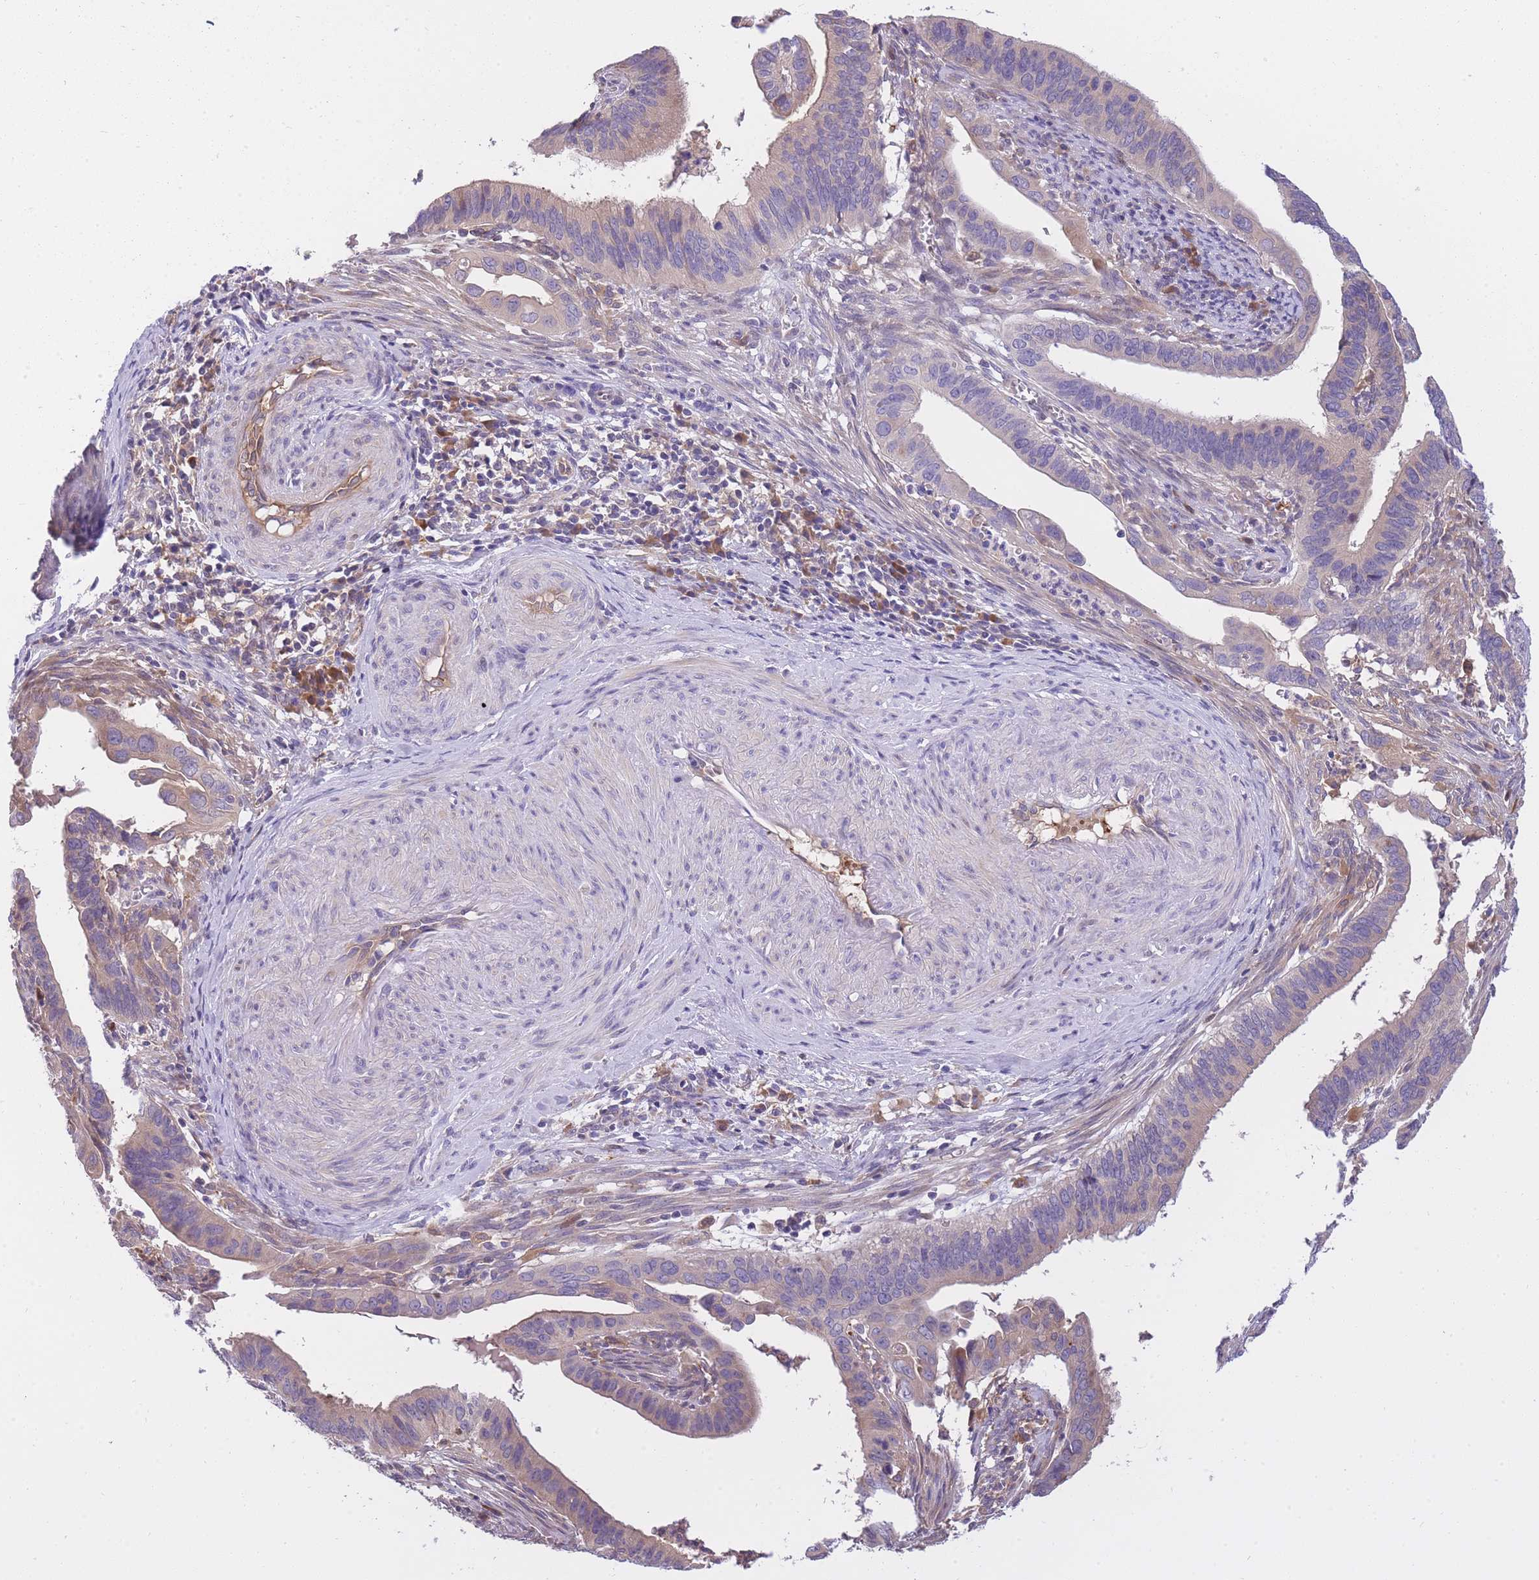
{"staining": {"intensity": "weak", "quantity": "<25%", "location": "cytoplasmic/membranous"}, "tissue": "cervical cancer", "cell_type": "Tumor cells", "image_type": "cancer", "snomed": [{"axis": "morphology", "description": "Adenocarcinoma, NOS"}, {"axis": "topography", "description": "Cervix"}], "caption": "Immunohistochemical staining of human cervical cancer (adenocarcinoma) displays no significant positivity in tumor cells. (Stains: DAB IHC with hematoxylin counter stain, Microscopy: brightfield microscopy at high magnification).", "gene": "CRYGN", "patient": {"sex": "female", "age": 42}}